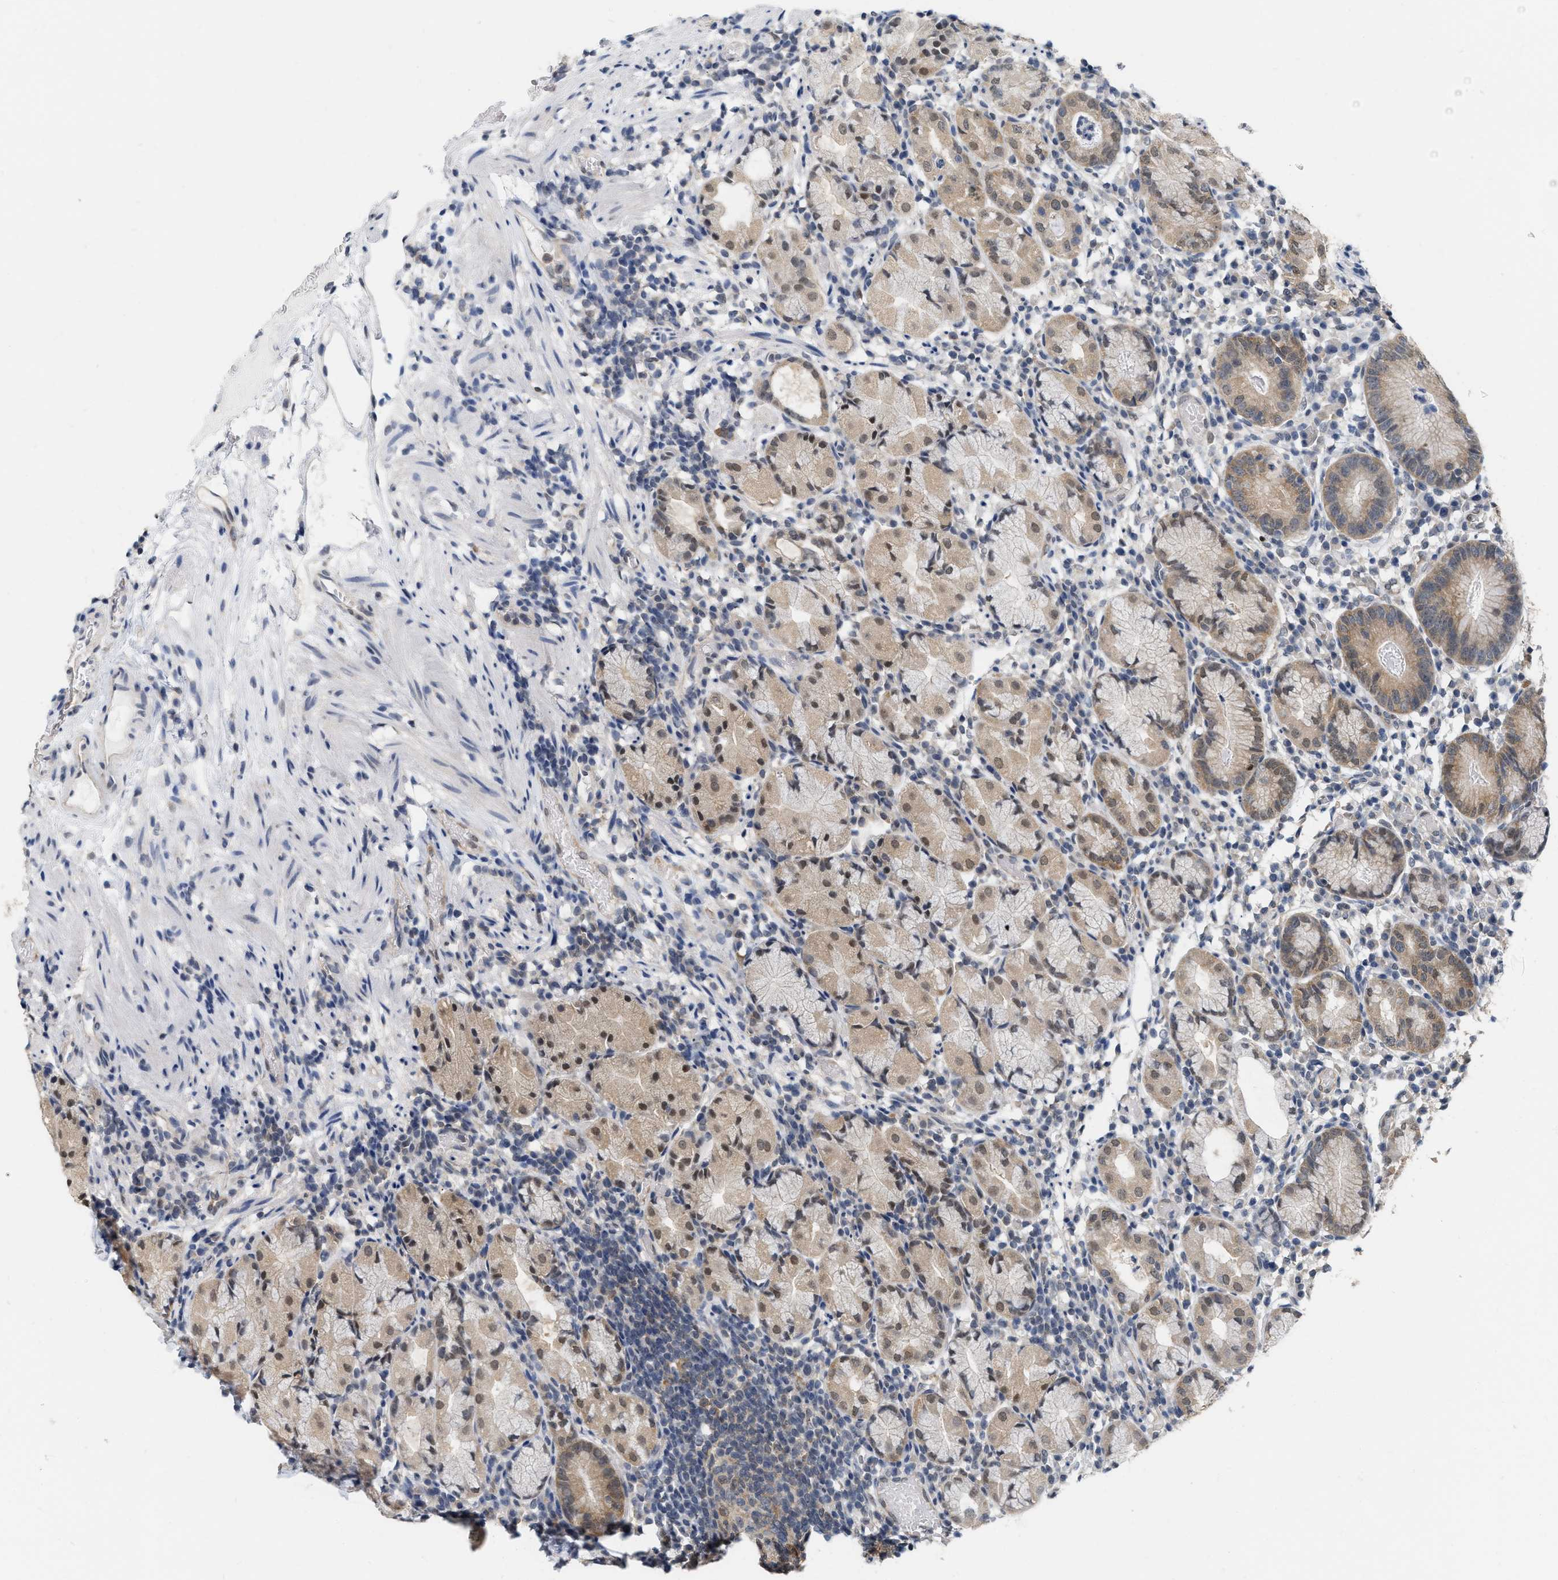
{"staining": {"intensity": "moderate", "quantity": ">75%", "location": "cytoplasmic/membranous,nuclear"}, "tissue": "stomach", "cell_type": "Glandular cells", "image_type": "normal", "snomed": [{"axis": "morphology", "description": "Normal tissue, NOS"}, {"axis": "topography", "description": "Stomach"}, {"axis": "topography", "description": "Stomach, lower"}], "caption": "IHC (DAB) staining of normal human stomach demonstrates moderate cytoplasmic/membranous,nuclear protein expression in approximately >75% of glandular cells. Nuclei are stained in blue.", "gene": "RUVBL1", "patient": {"sex": "female", "age": 75}}